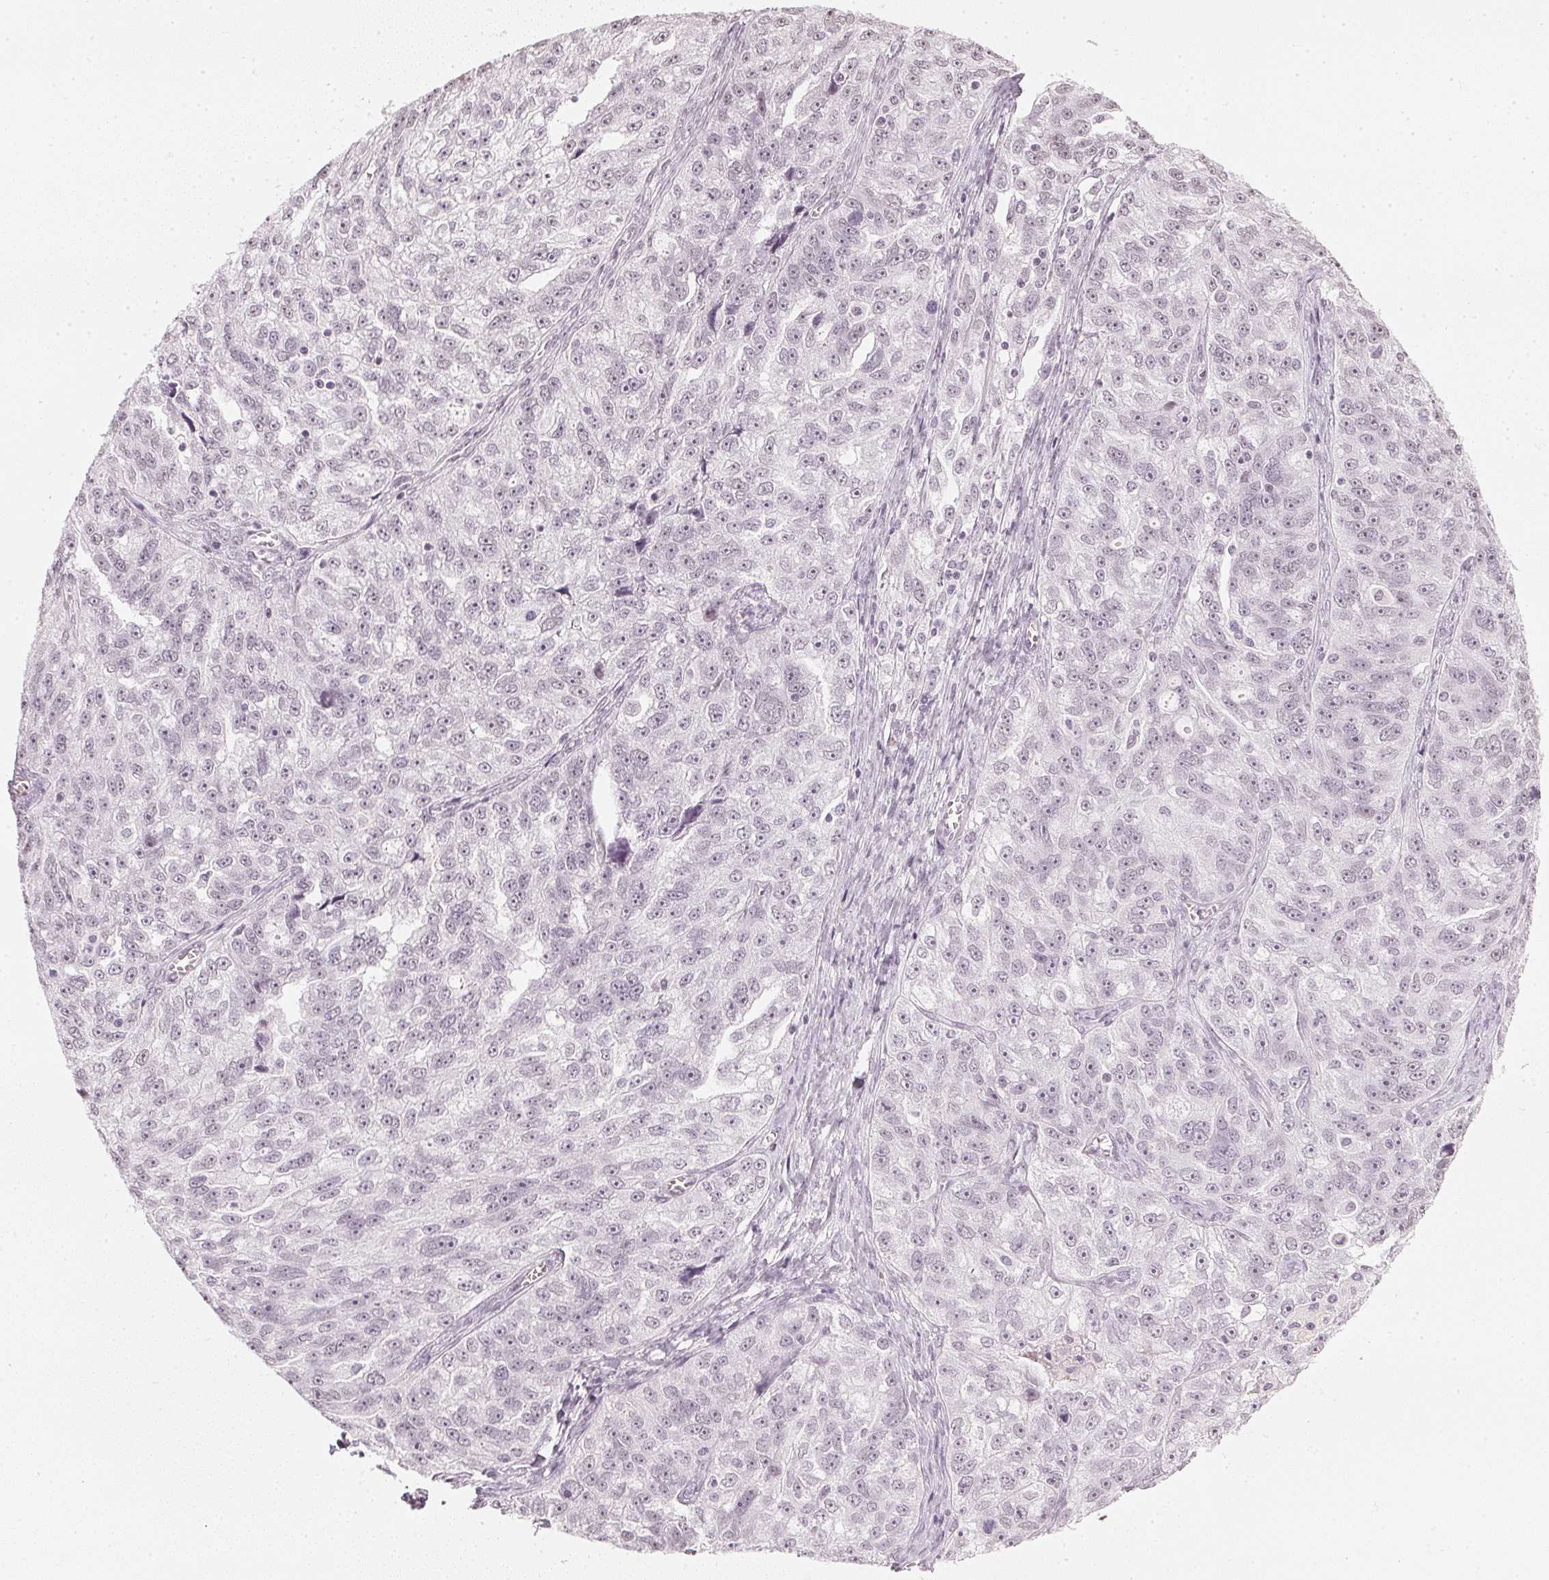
{"staining": {"intensity": "negative", "quantity": "none", "location": "none"}, "tissue": "ovarian cancer", "cell_type": "Tumor cells", "image_type": "cancer", "snomed": [{"axis": "morphology", "description": "Cystadenocarcinoma, serous, NOS"}, {"axis": "topography", "description": "Ovary"}], "caption": "High power microscopy micrograph of an immunohistochemistry histopathology image of ovarian cancer (serous cystadenocarcinoma), revealing no significant expression in tumor cells.", "gene": "DNAJC6", "patient": {"sex": "female", "age": 51}}